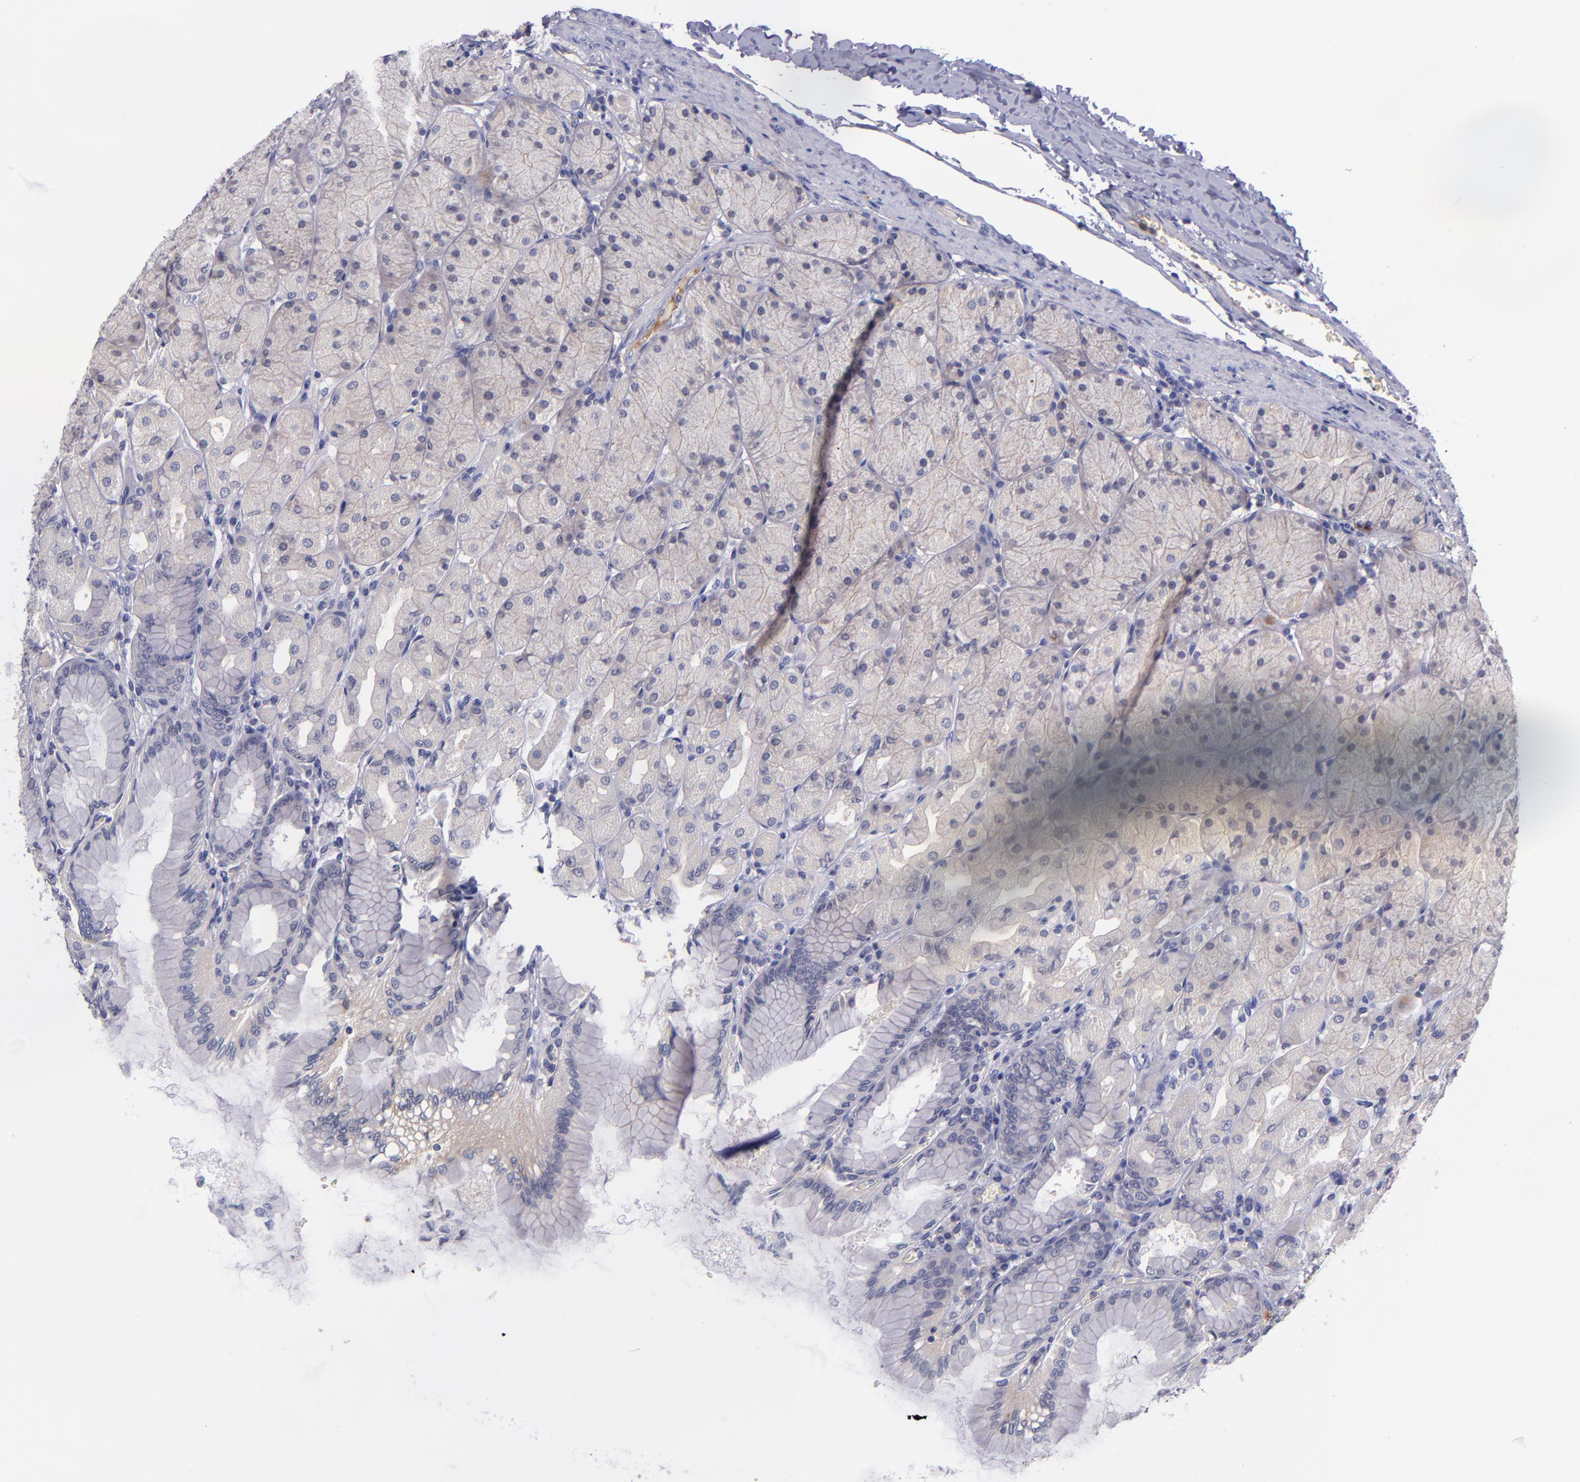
{"staining": {"intensity": "negative", "quantity": "none", "location": "none"}, "tissue": "stomach", "cell_type": "Glandular cells", "image_type": "normal", "snomed": [{"axis": "morphology", "description": "Normal tissue, NOS"}, {"axis": "topography", "description": "Stomach, upper"}], "caption": "An immunohistochemistry (IHC) image of normal stomach is shown. There is no staining in glandular cells of stomach. Nuclei are stained in blue.", "gene": "RBP4", "patient": {"sex": "female", "age": 56}}